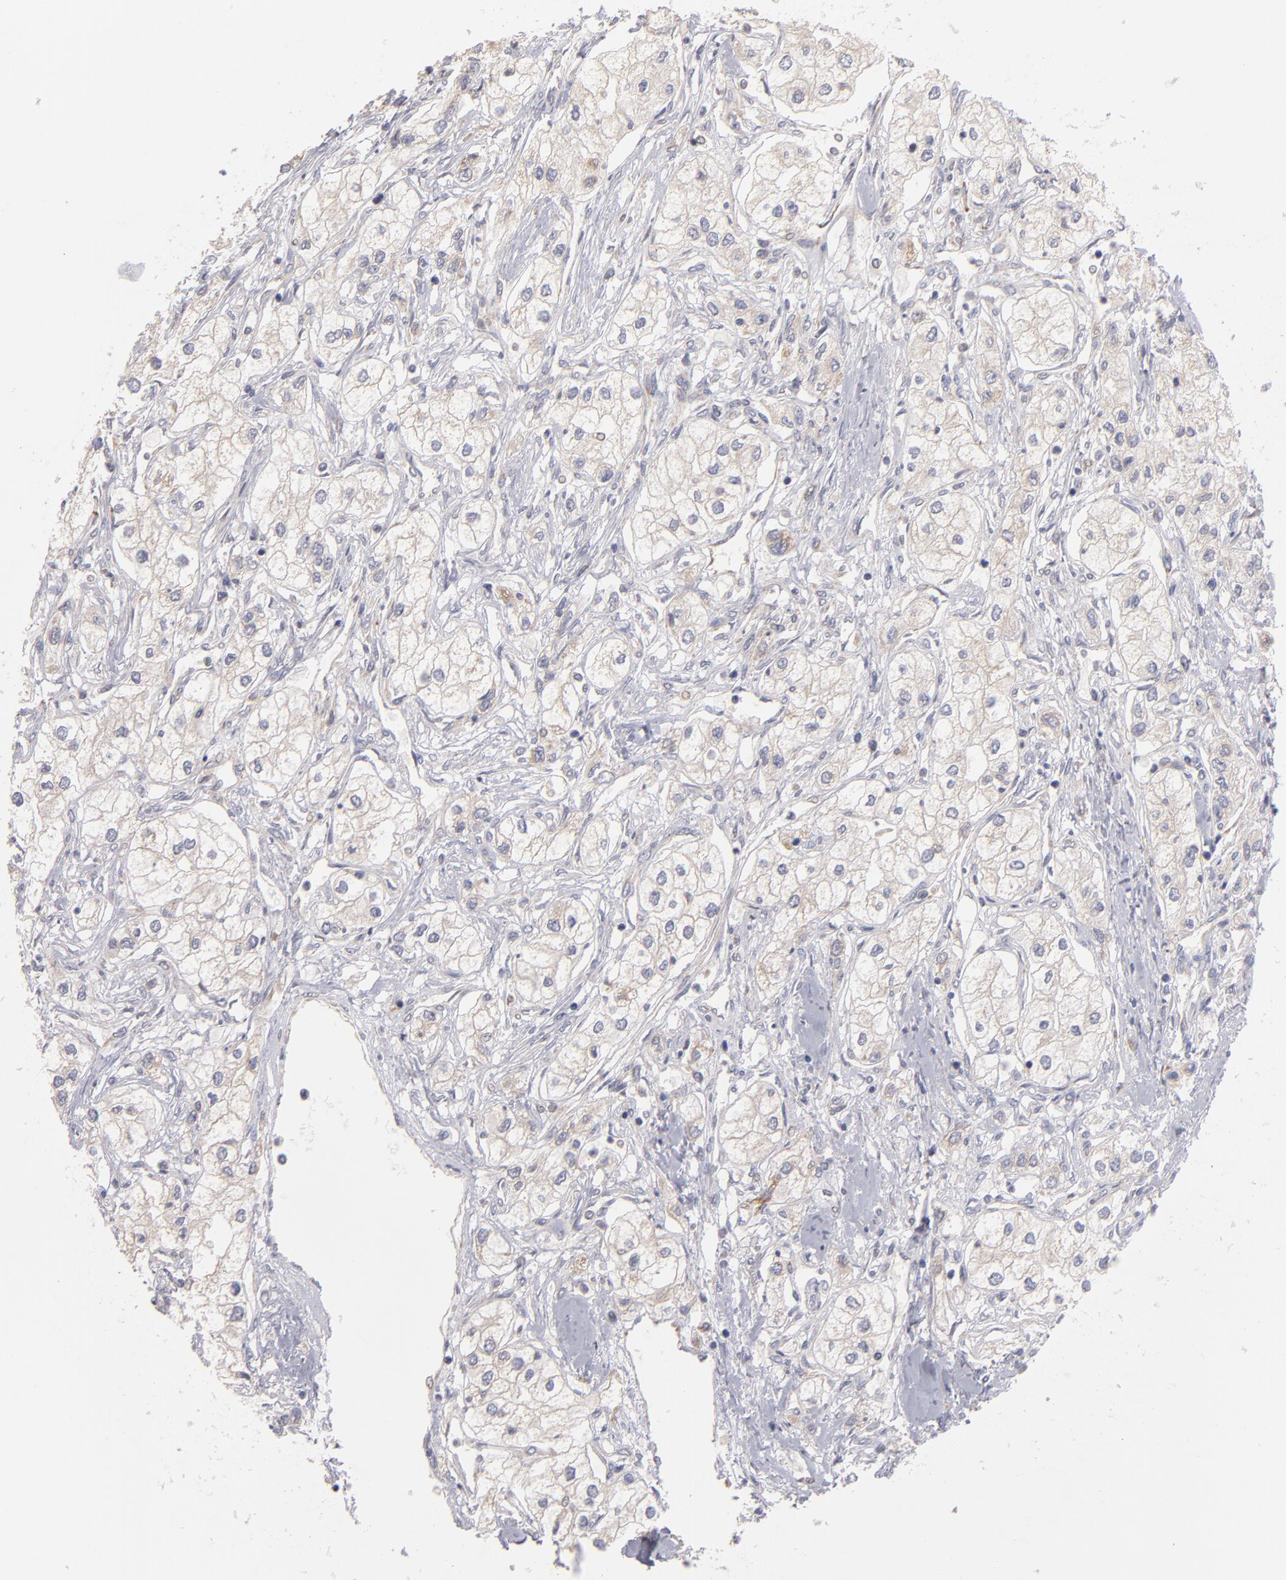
{"staining": {"intensity": "weak", "quantity": ">75%", "location": "cytoplasmic/membranous"}, "tissue": "renal cancer", "cell_type": "Tumor cells", "image_type": "cancer", "snomed": [{"axis": "morphology", "description": "Adenocarcinoma, NOS"}, {"axis": "topography", "description": "Kidney"}], "caption": "Human renal adenocarcinoma stained with a protein marker shows weak staining in tumor cells.", "gene": "HCCS", "patient": {"sex": "male", "age": 57}}